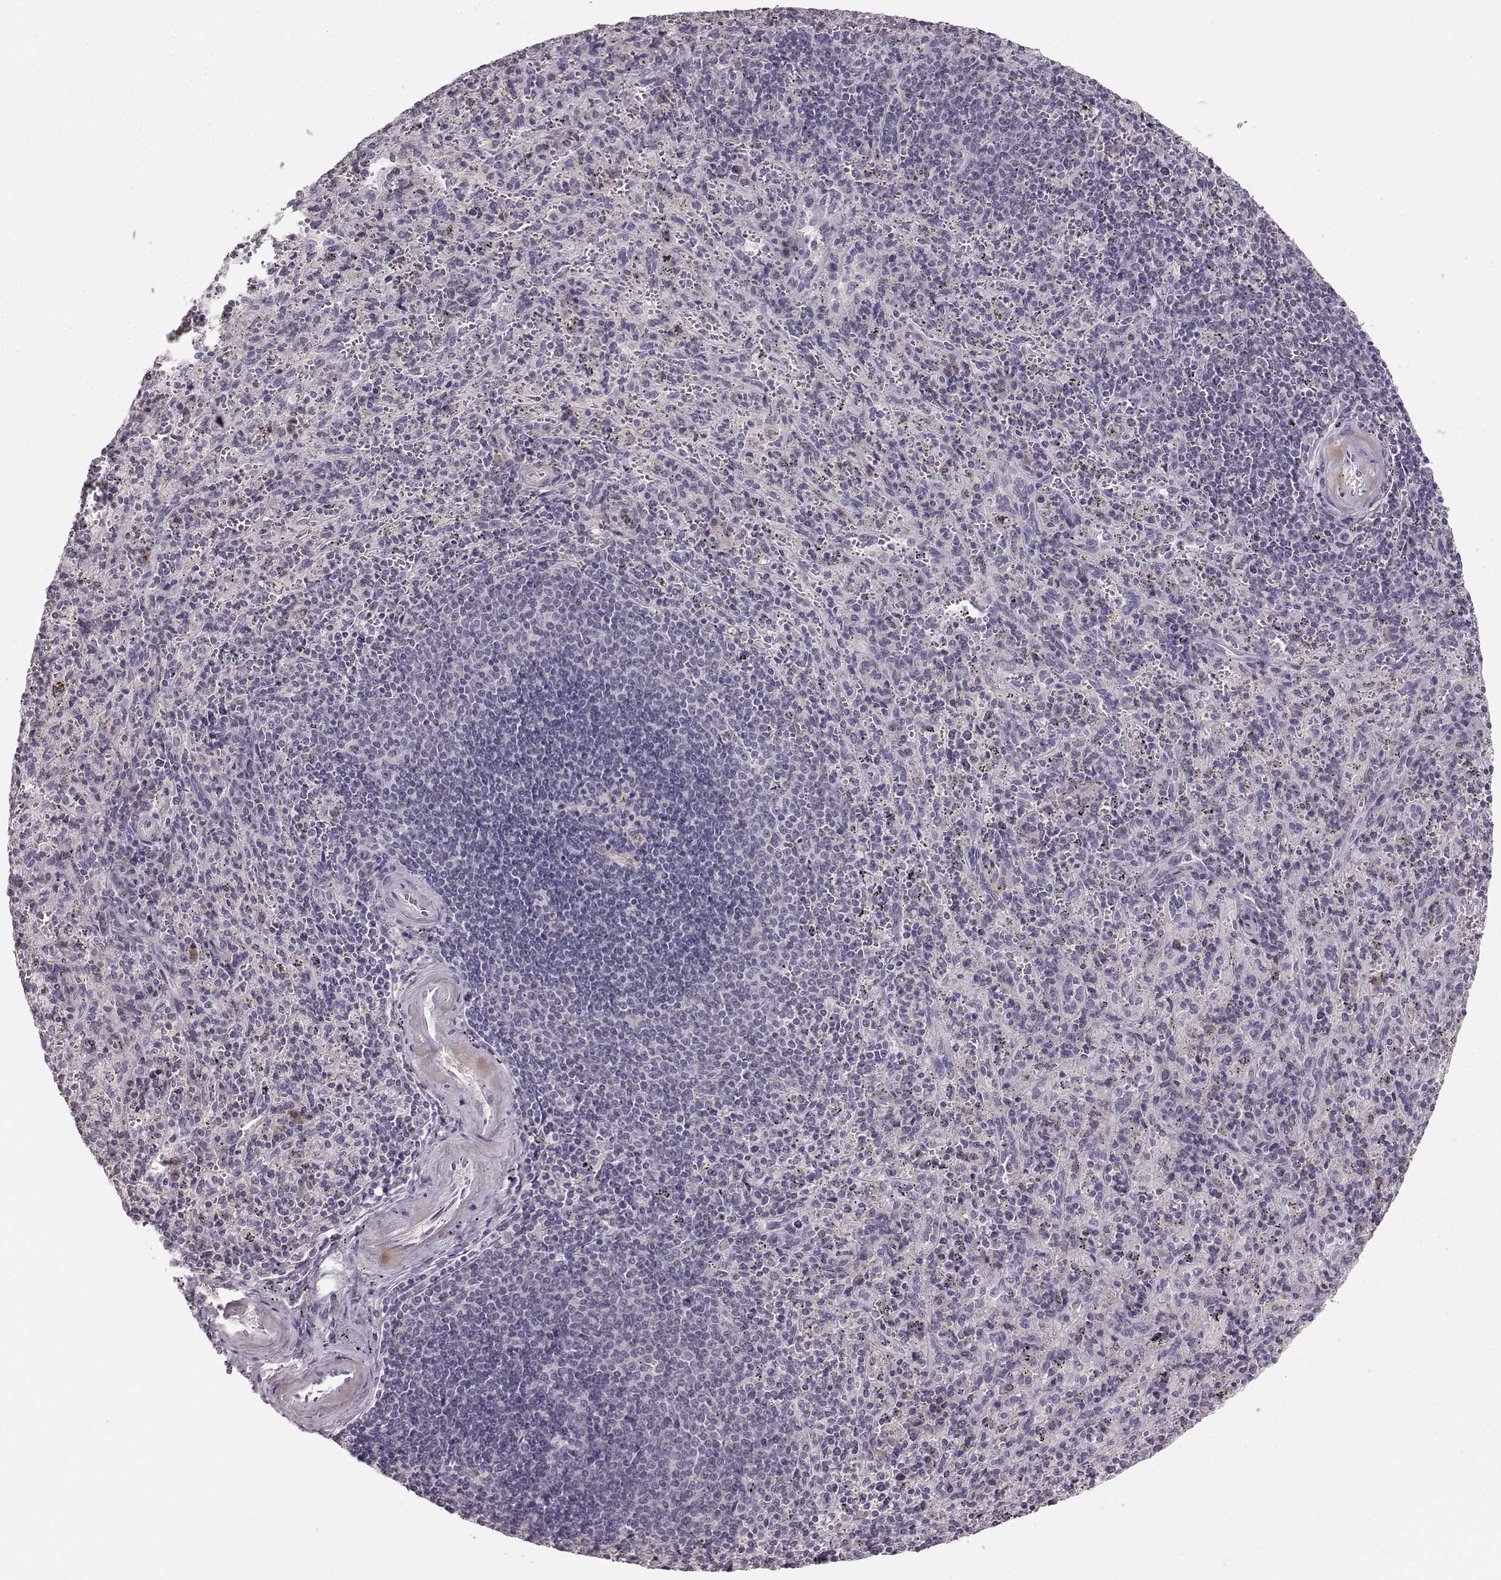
{"staining": {"intensity": "negative", "quantity": "none", "location": "none"}, "tissue": "spleen", "cell_type": "Cells in red pulp", "image_type": "normal", "snomed": [{"axis": "morphology", "description": "Normal tissue, NOS"}, {"axis": "topography", "description": "Spleen"}], "caption": "IHC of benign human spleen reveals no expression in cells in red pulp. The staining was performed using DAB to visualize the protein expression in brown, while the nuclei were stained in blue with hematoxylin (Magnification: 20x).", "gene": "BFSP2", "patient": {"sex": "male", "age": 57}}